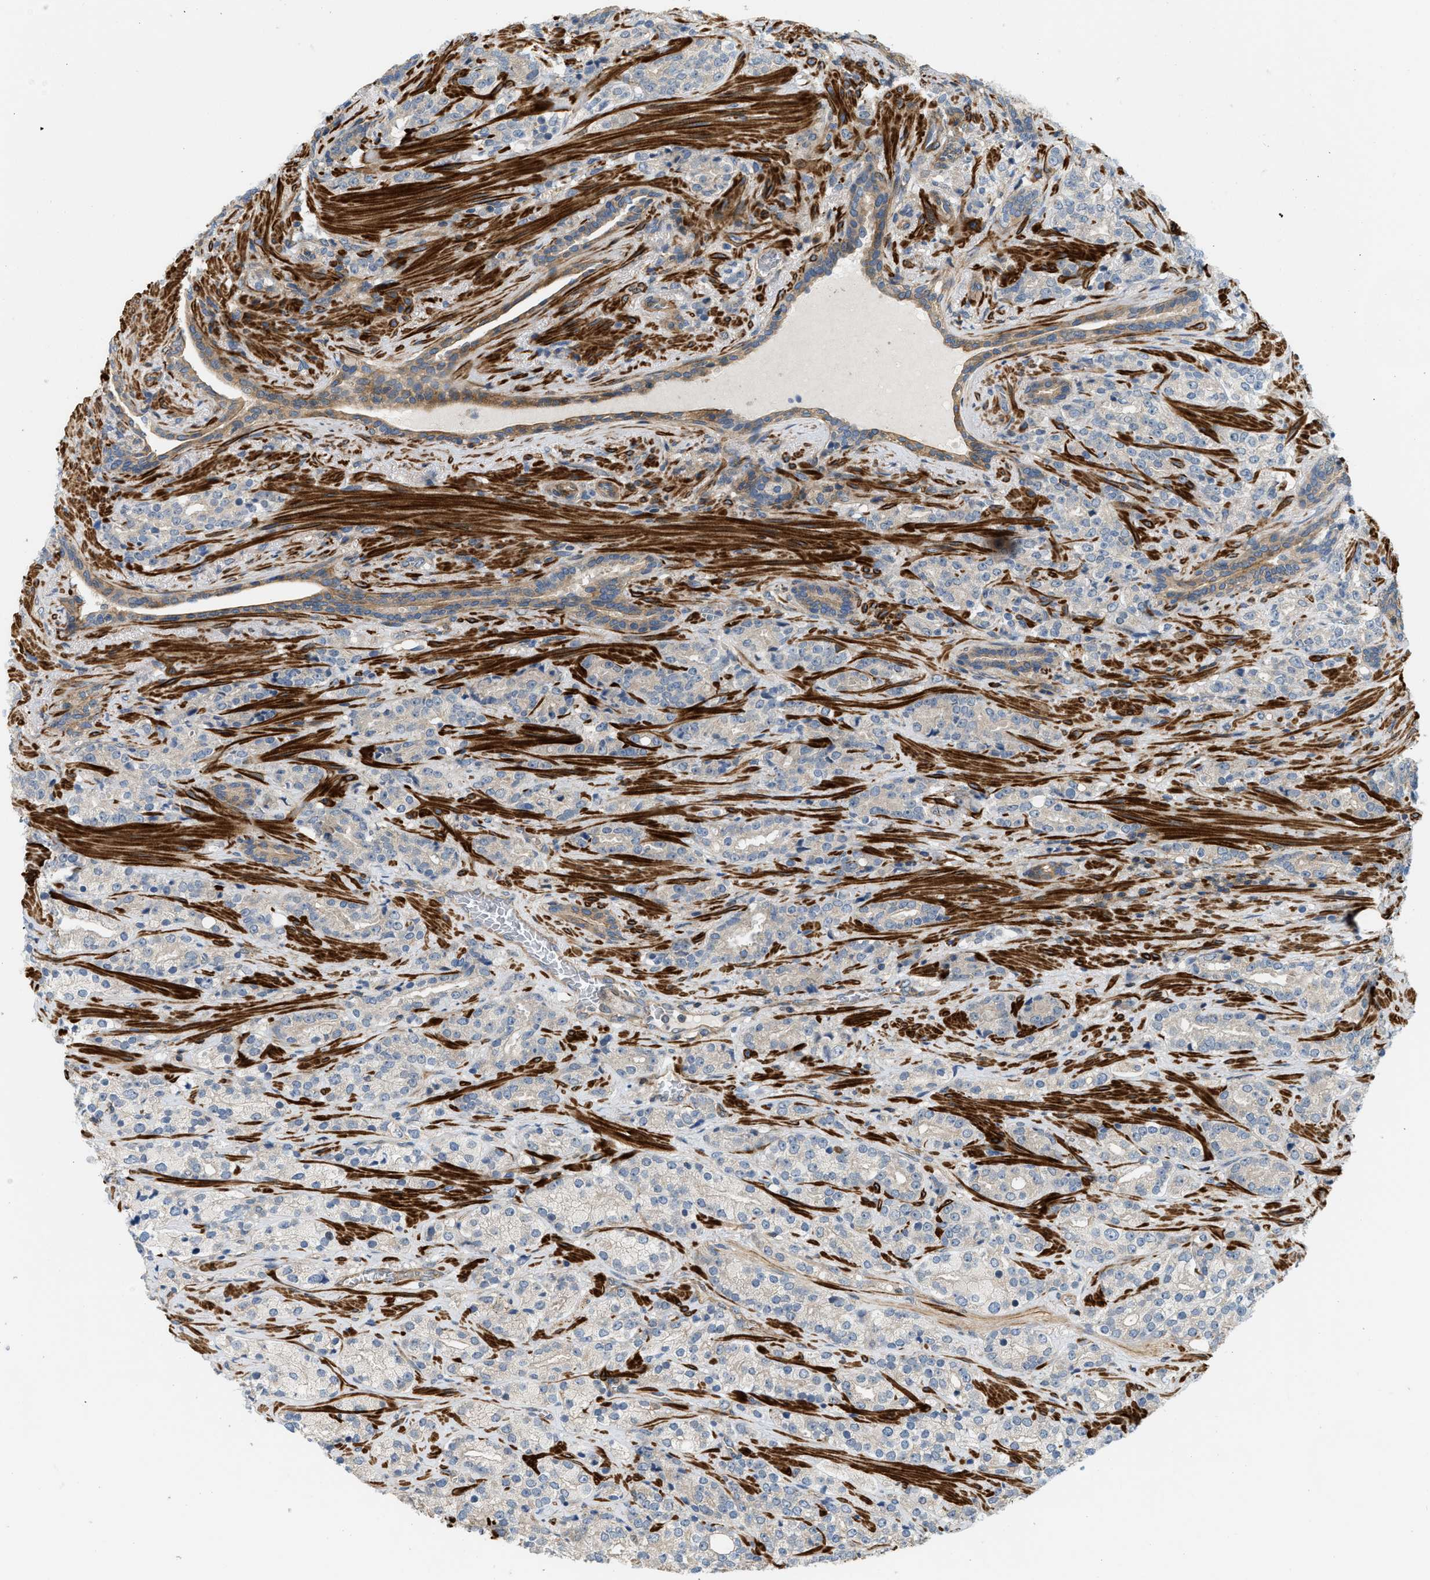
{"staining": {"intensity": "negative", "quantity": "none", "location": "none"}, "tissue": "prostate cancer", "cell_type": "Tumor cells", "image_type": "cancer", "snomed": [{"axis": "morphology", "description": "Adenocarcinoma, High grade"}, {"axis": "topography", "description": "Prostate"}], "caption": "Tumor cells show no significant protein staining in prostate adenocarcinoma (high-grade). (DAB IHC with hematoxylin counter stain).", "gene": "BTN3A2", "patient": {"sex": "male", "age": 71}}